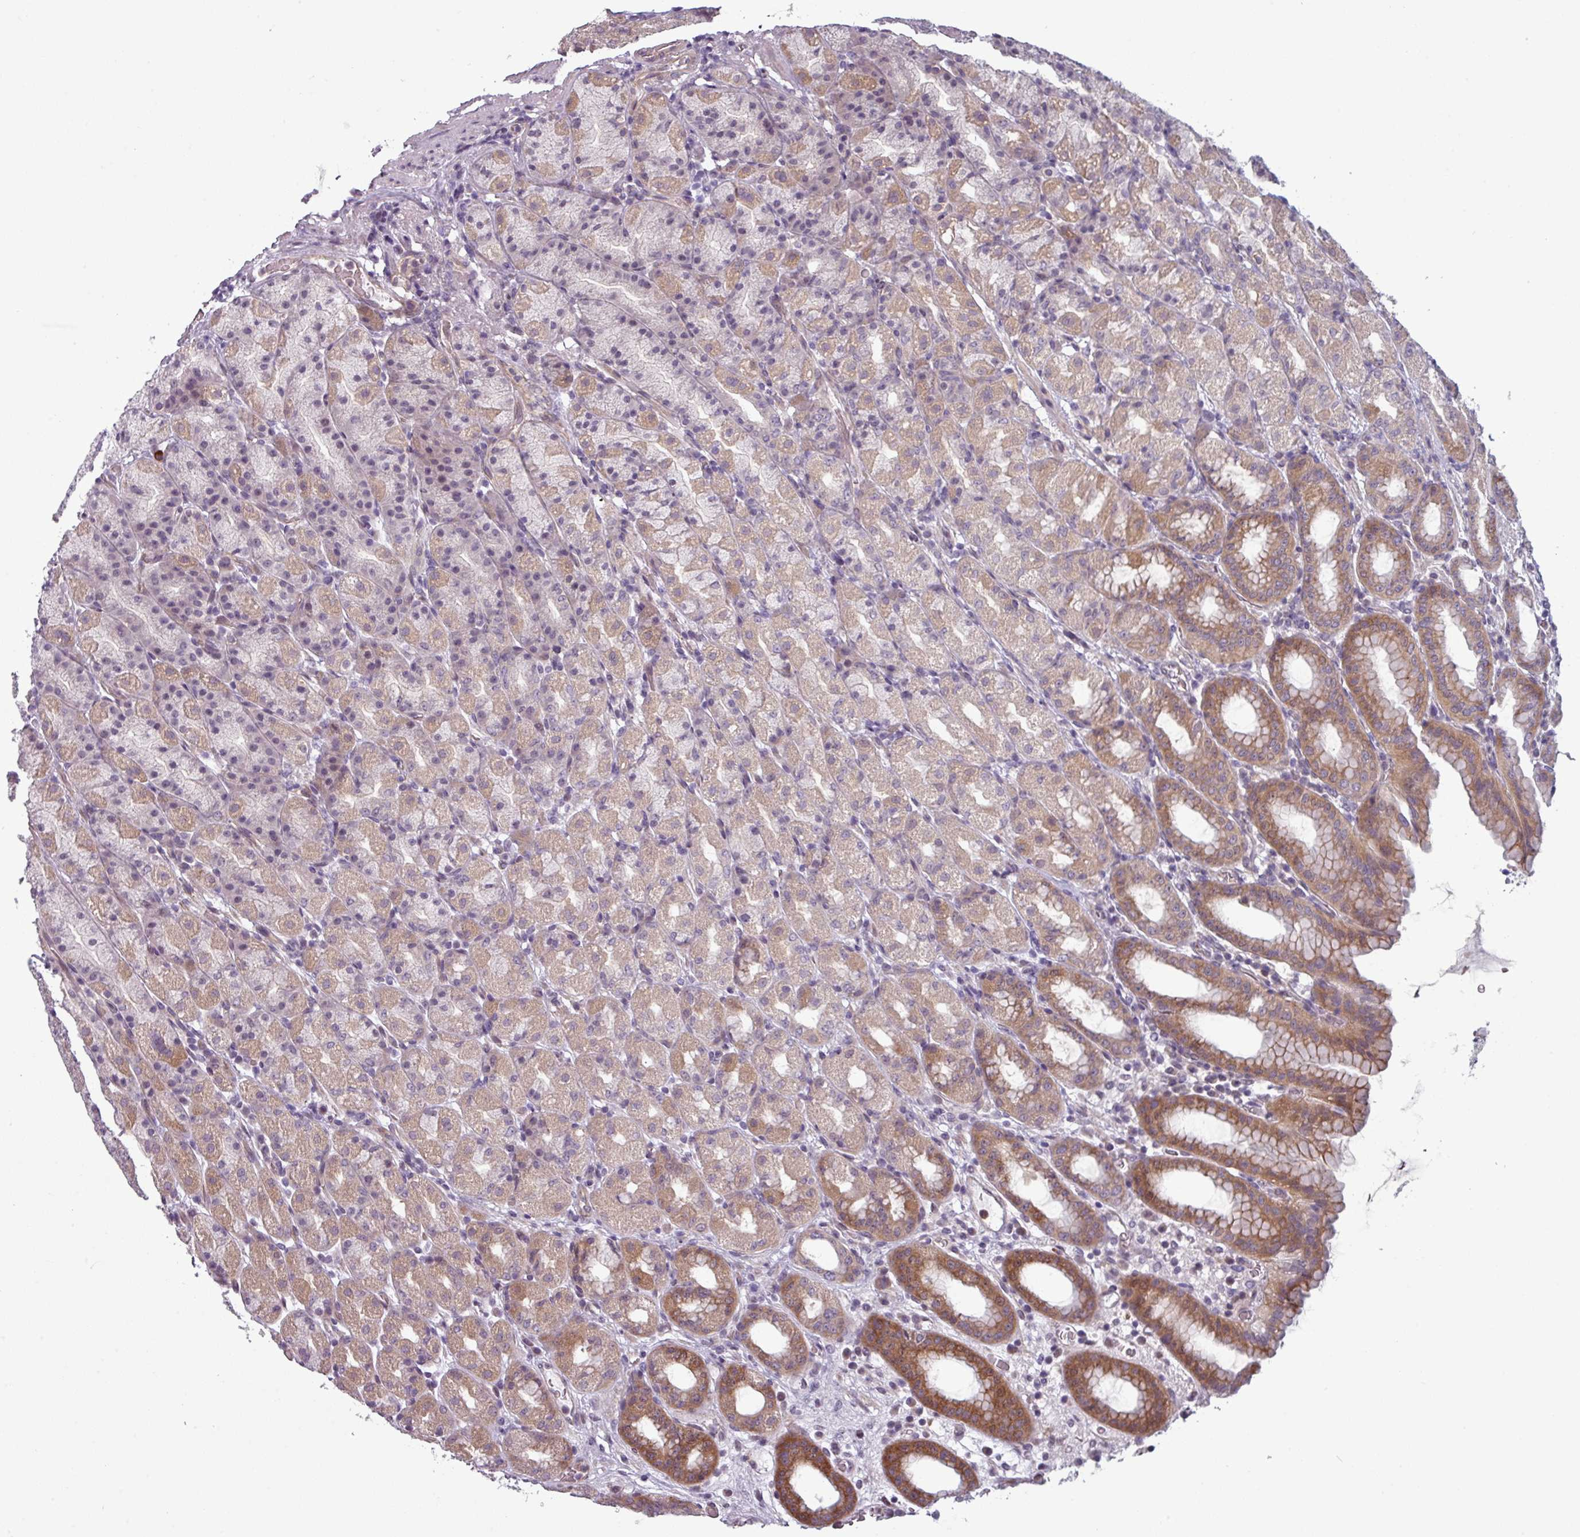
{"staining": {"intensity": "moderate", "quantity": "25%-75%", "location": "cytoplasmic/membranous"}, "tissue": "stomach", "cell_type": "Glandular cells", "image_type": "normal", "snomed": [{"axis": "morphology", "description": "Normal tissue, NOS"}, {"axis": "topography", "description": "Stomach, upper"}, {"axis": "topography", "description": "Stomach"}], "caption": "A medium amount of moderate cytoplasmic/membranous expression is identified in about 25%-75% of glandular cells in unremarkable stomach.", "gene": "PRAMEF12", "patient": {"sex": "male", "age": 68}}